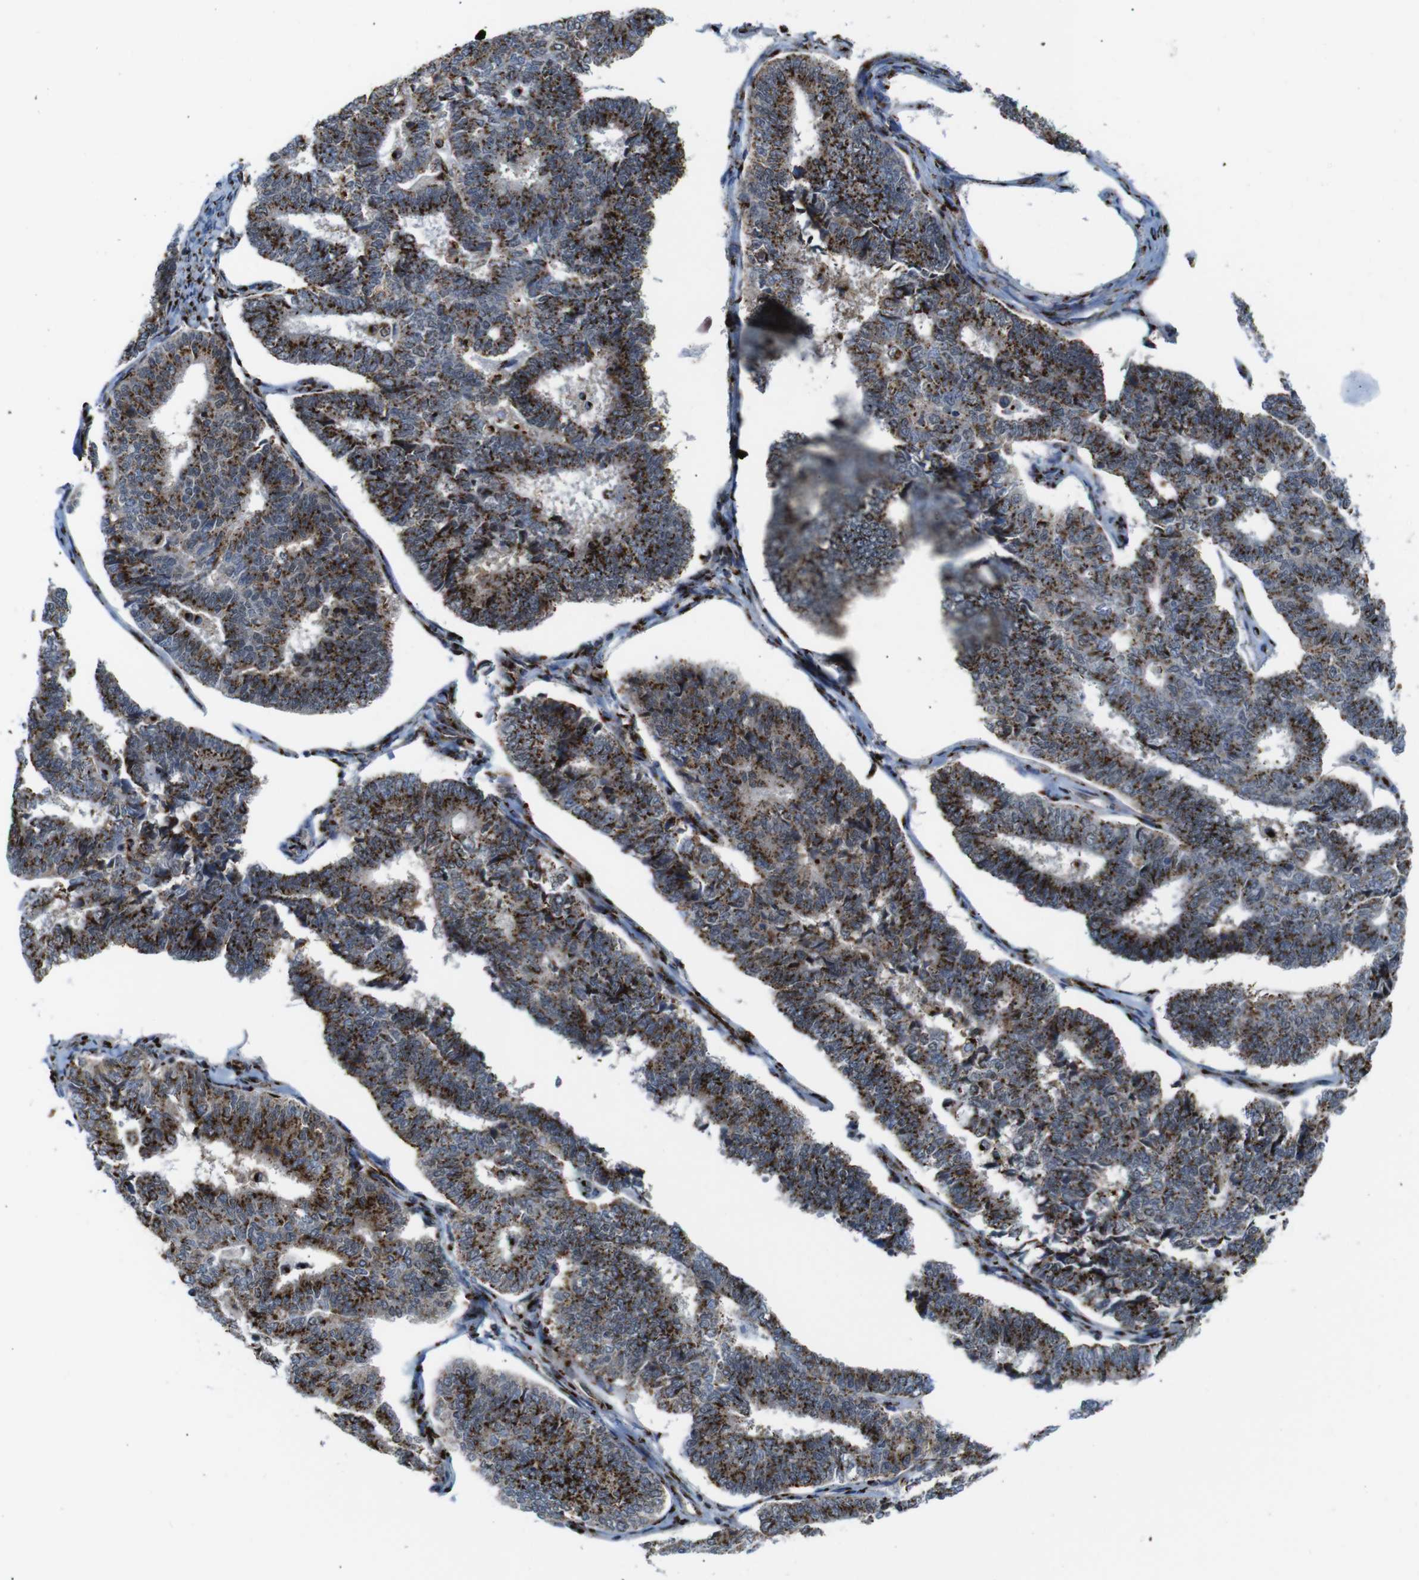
{"staining": {"intensity": "strong", "quantity": ">75%", "location": "cytoplasmic/membranous"}, "tissue": "endometrial cancer", "cell_type": "Tumor cells", "image_type": "cancer", "snomed": [{"axis": "morphology", "description": "Adenocarcinoma, NOS"}, {"axis": "topography", "description": "Endometrium"}], "caption": "Immunohistochemistry (IHC) photomicrograph of neoplastic tissue: adenocarcinoma (endometrial) stained using immunohistochemistry displays high levels of strong protein expression localized specifically in the cytoplasmic/membranous of tumor cells, appearing as a cytoplasmic/membranous brown color.", "gene": "TGOLN2", "patient": {"sex": "female", "age": 70}}